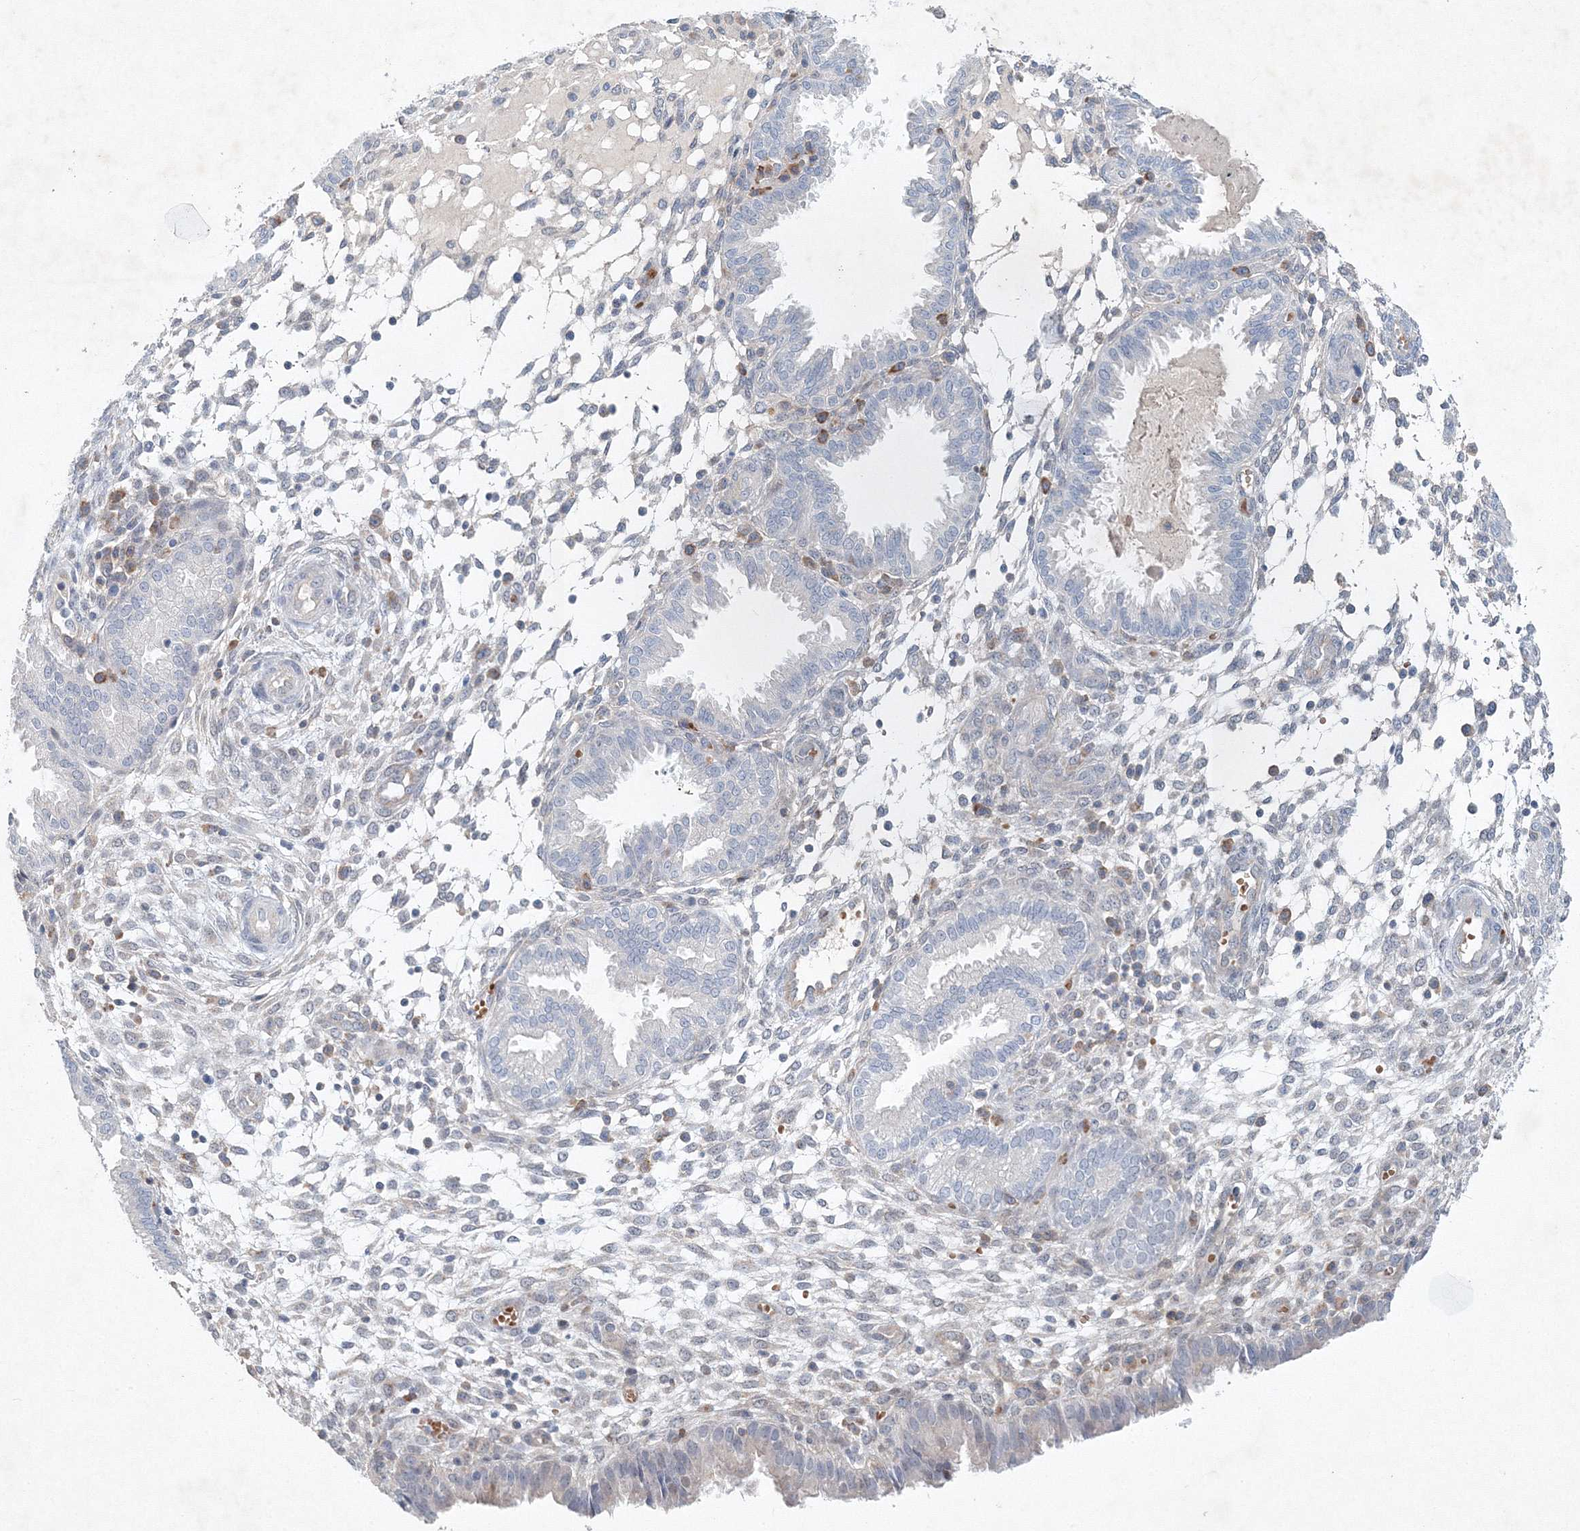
{"staining": {"intensity": "negative", "quantity": "none", "location": "none"}, "tissue": "endometrium", "cell_type": "Cells in endometrial stroma", "image_type": "normal", "snomed": [{"axis": "morphology", "description": "Normal tissue, NOS"}, {"axis": "topography", "description": "Endometrium"}], "caption": "Human endometrium stained for a protein using immunohistochemistry (IHC) shows no positivity in cells in endometrial stroma.", "gene": "SH3BP5", "patient": {"sex": "female", "age": 33}}